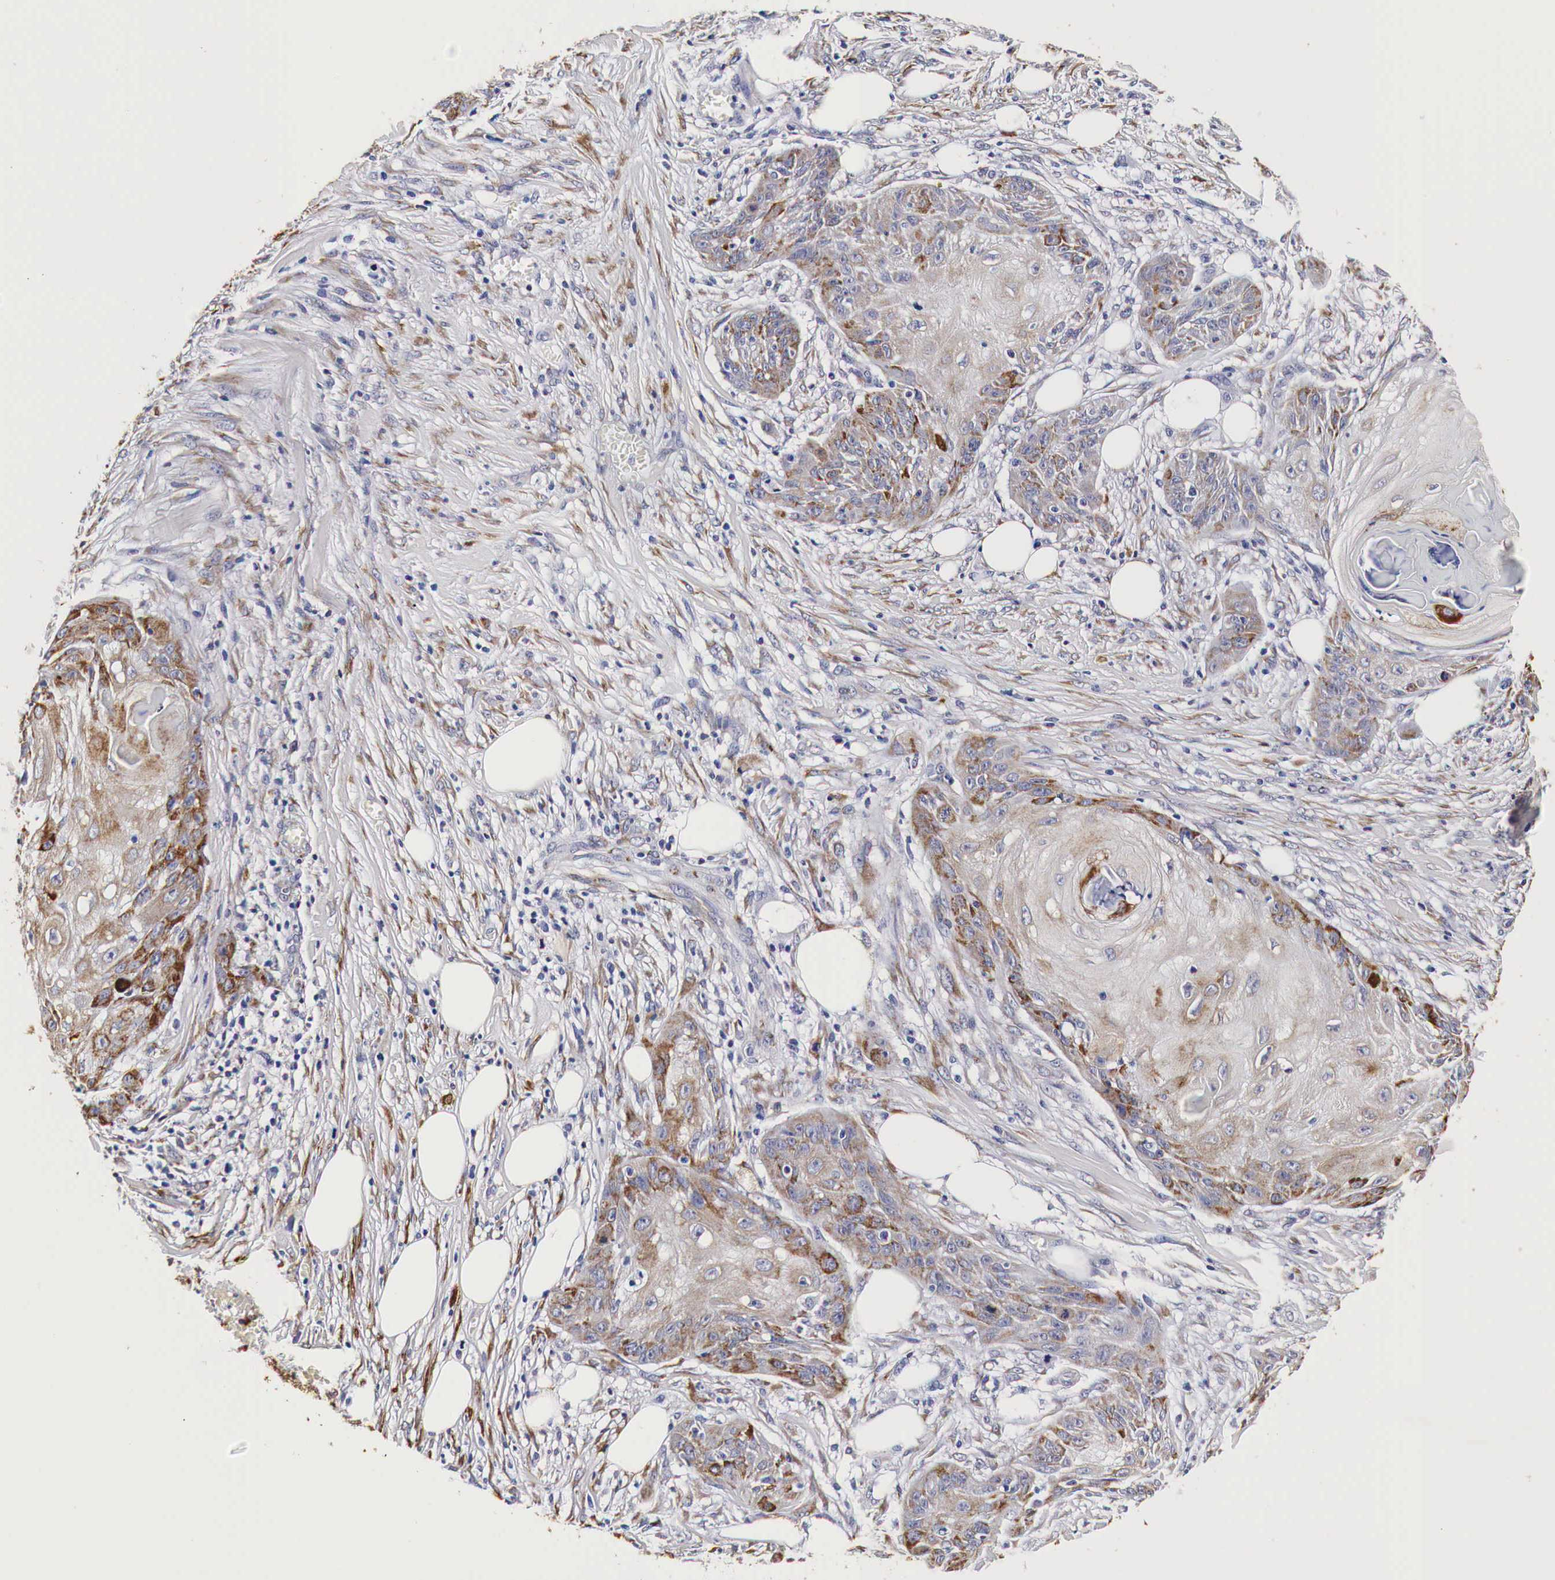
{"staining": {"intensity": "moderate", "quantity": "25%-75%", "location": "cytoplasmic/membranous"}, "tissue": "skin cancer", "cell_type": "Tumor cells", "image_type": "cancer", "snomed": [{"axis": "morphology", "description": "Squamous cell carcinoma, NOS"}, {"axis": "topography", "description": "Skin"}], "caption": "An image of human skin squamous cell carcinoma stained for a protein exhibits moderate cytoplasmic/membranous brown staining in tumor cells. (brown staining indicates protein expression, while blue staining denotes nuclei).", "gene": "CKAP4", "patient": {"sex": "female", "age": 88}}